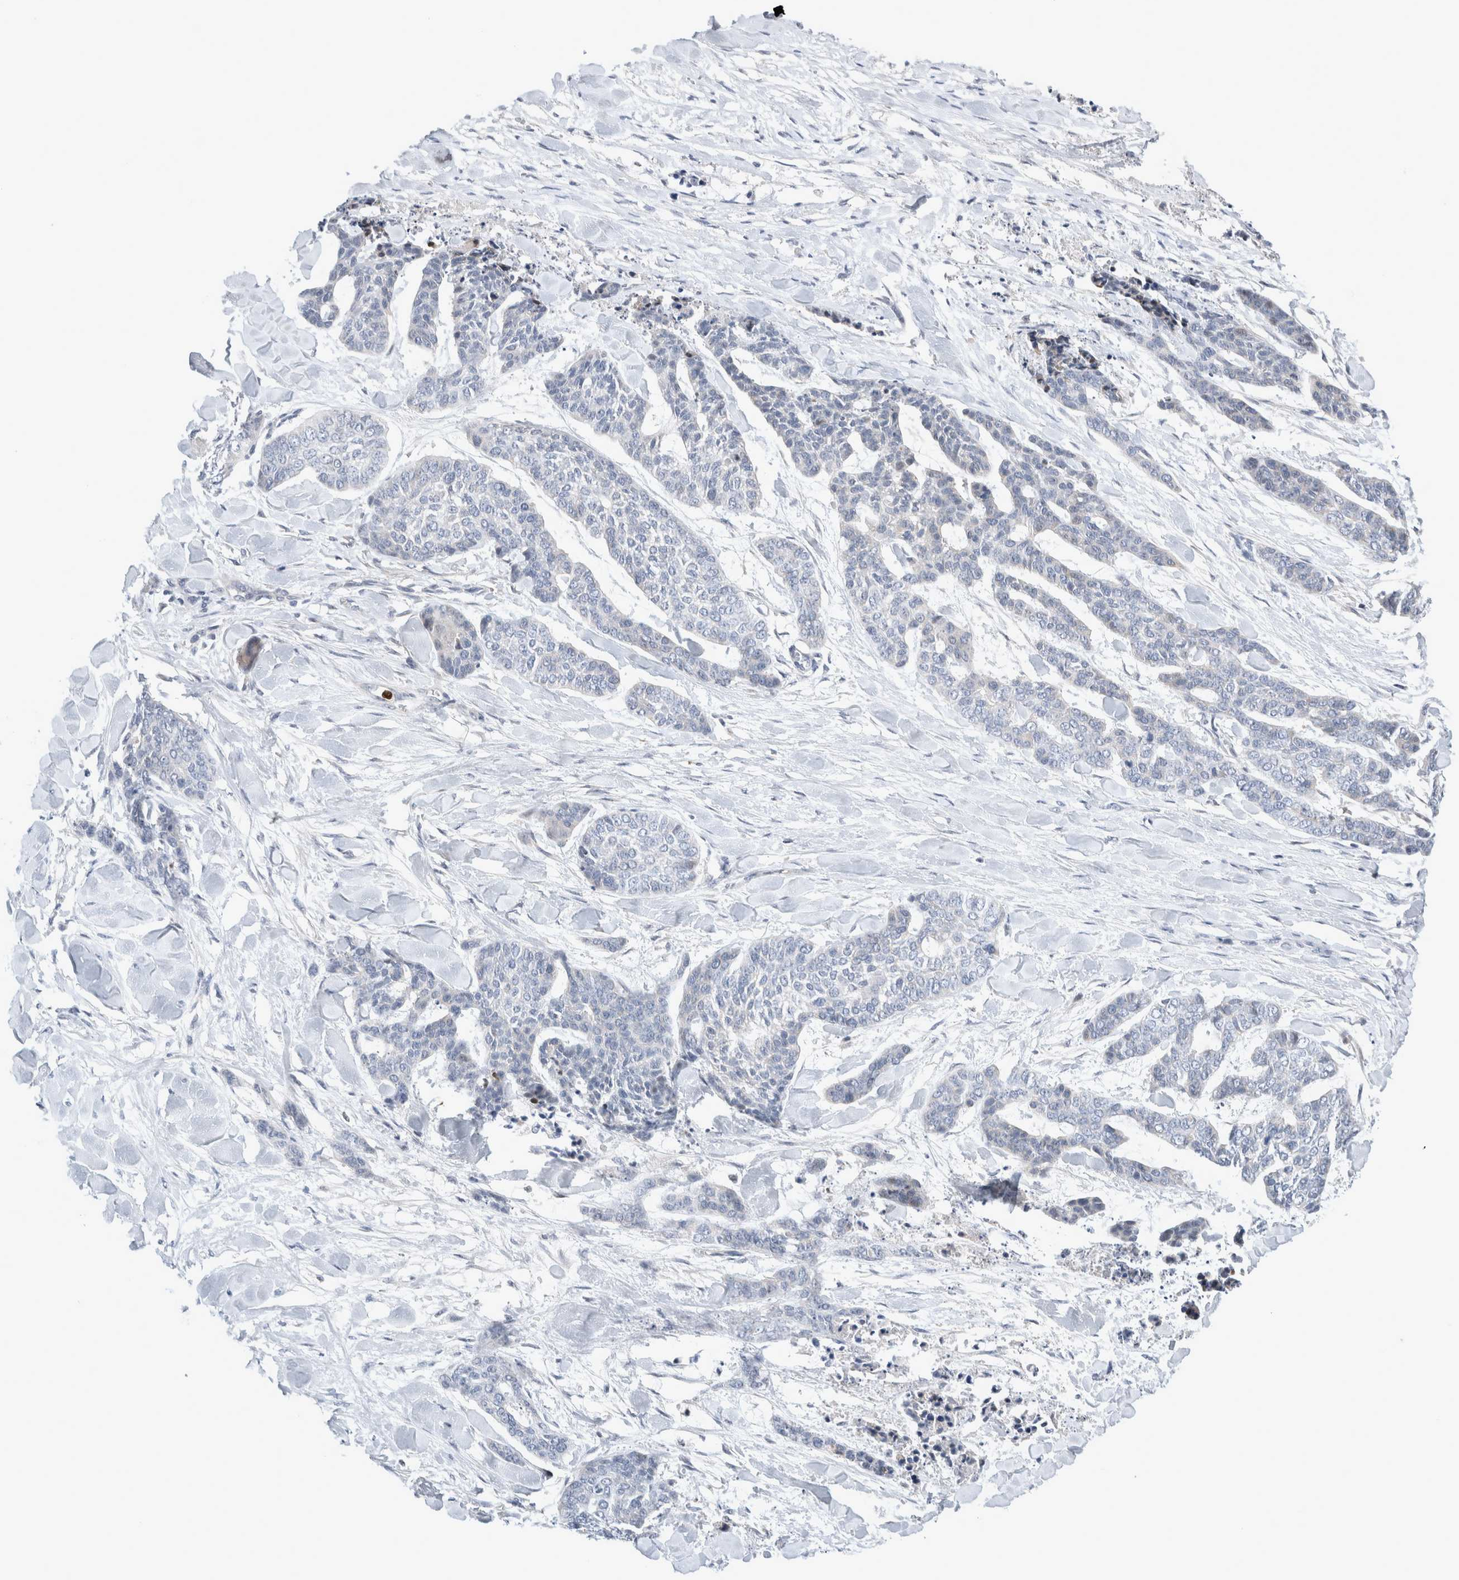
{"staining": {"intensity": "negative", "quantity": "none", "location": "none"}, "tissue": "skin cancer", "cell_type": "Tumor cells", "image_type": "cancer", "snomed": [{"axis": "morphology", "description": "Basal cell carcinoma"}, {"axis": "topography", "description": "Skin"}], "caption": "IHC histopathology image of neoplastic tissue: human skin basal cell carcinoma stained with DAB (3,3'-diaminobenzidine) exhibits no significant protein staining in tumor cells.", "gene": "AGMAT", "patient": {"sex": "female", "age": 64}}